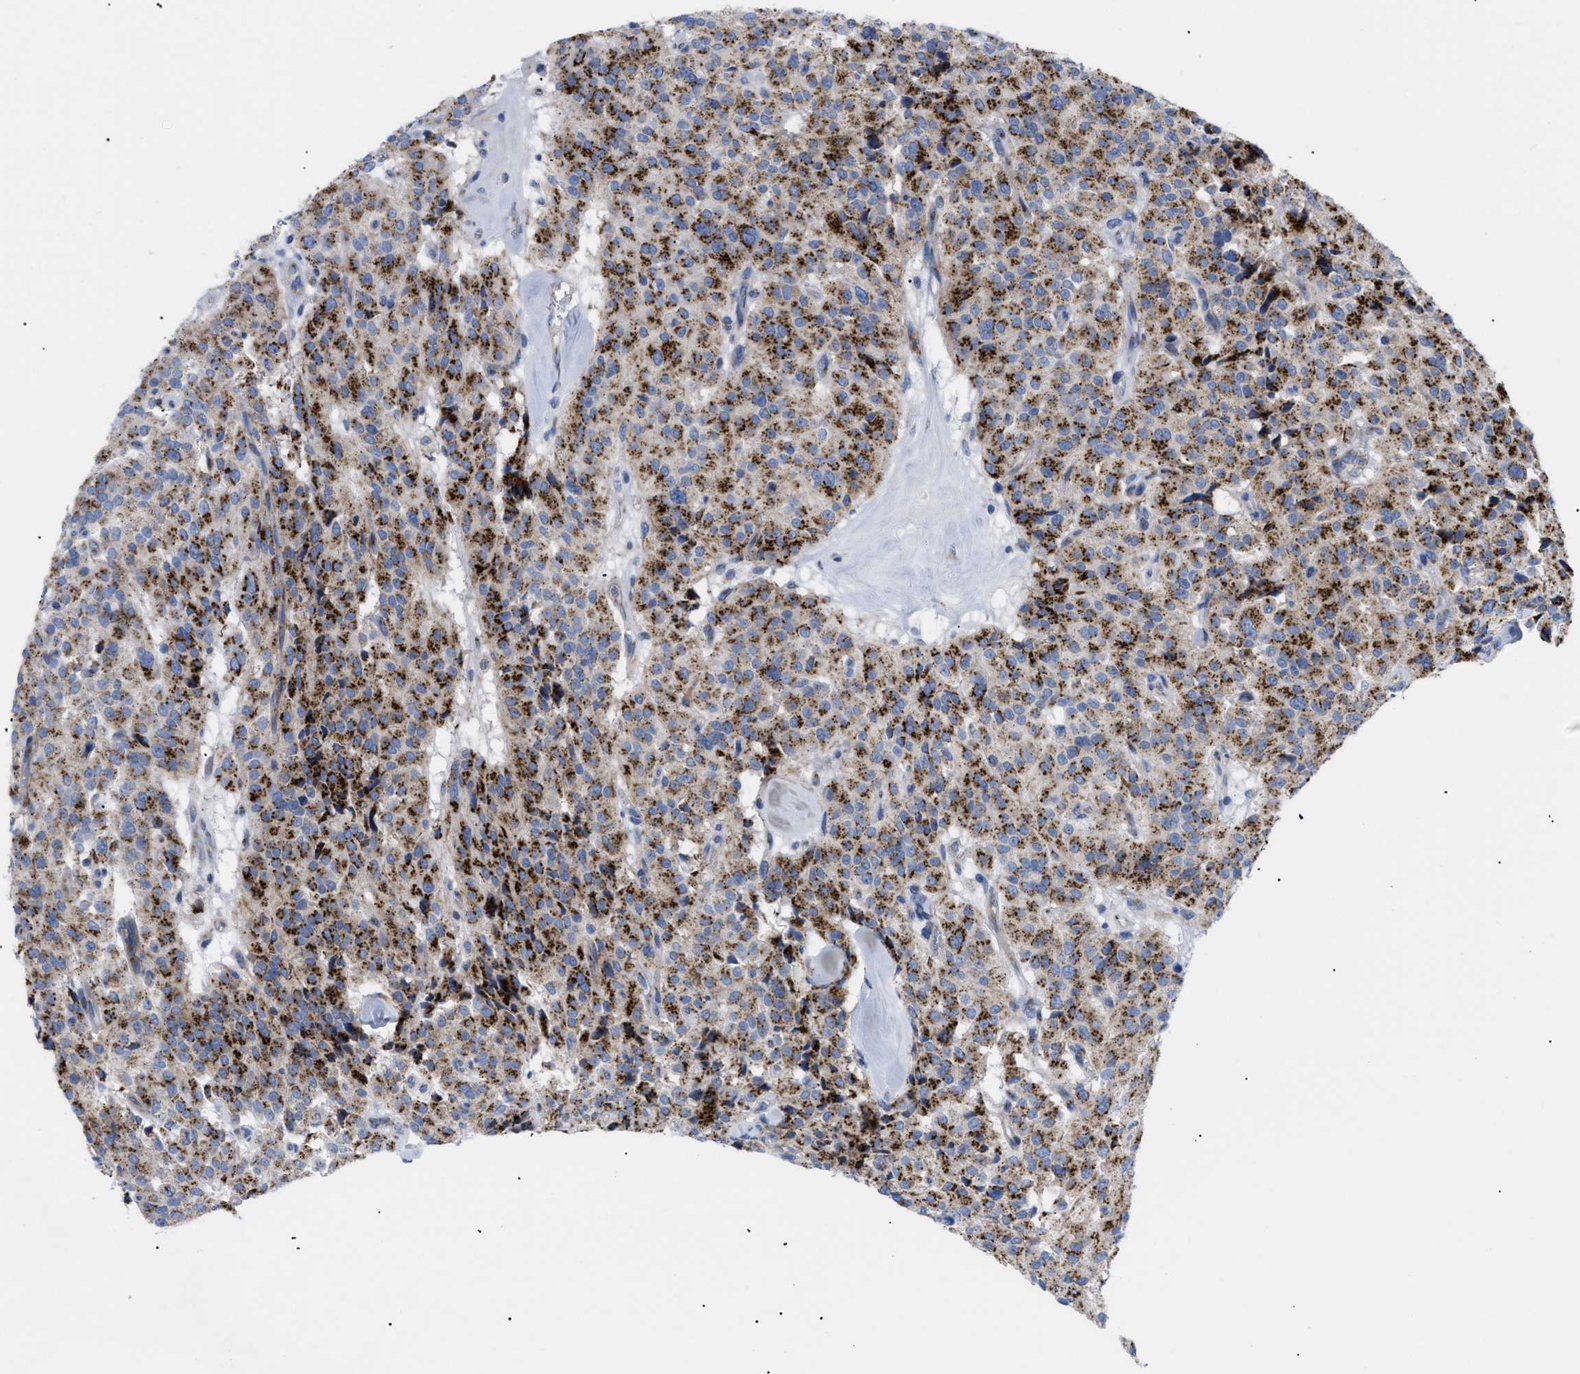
{"staining": {"intensity": "strong", "quantity": ">75%", "location": "cytoplasmic/membranous"}, "tissue": "carcinoid", "cell_type": "Tumor cells", "image_type": "cancer", "snomed": [{"axis": "morphology", "description": "Carcinoid, malignant, NOS"}, {"axis": "topography", "description": "Lung"}], "caption": "Immunohistochemical staining of malignant carcinoid shows strong cytoplasmic/membranous protein positivity in approximately >75% of tumor cells.", "gene": "TMEM17", "patient": {"sex": "male", "age": 30}}